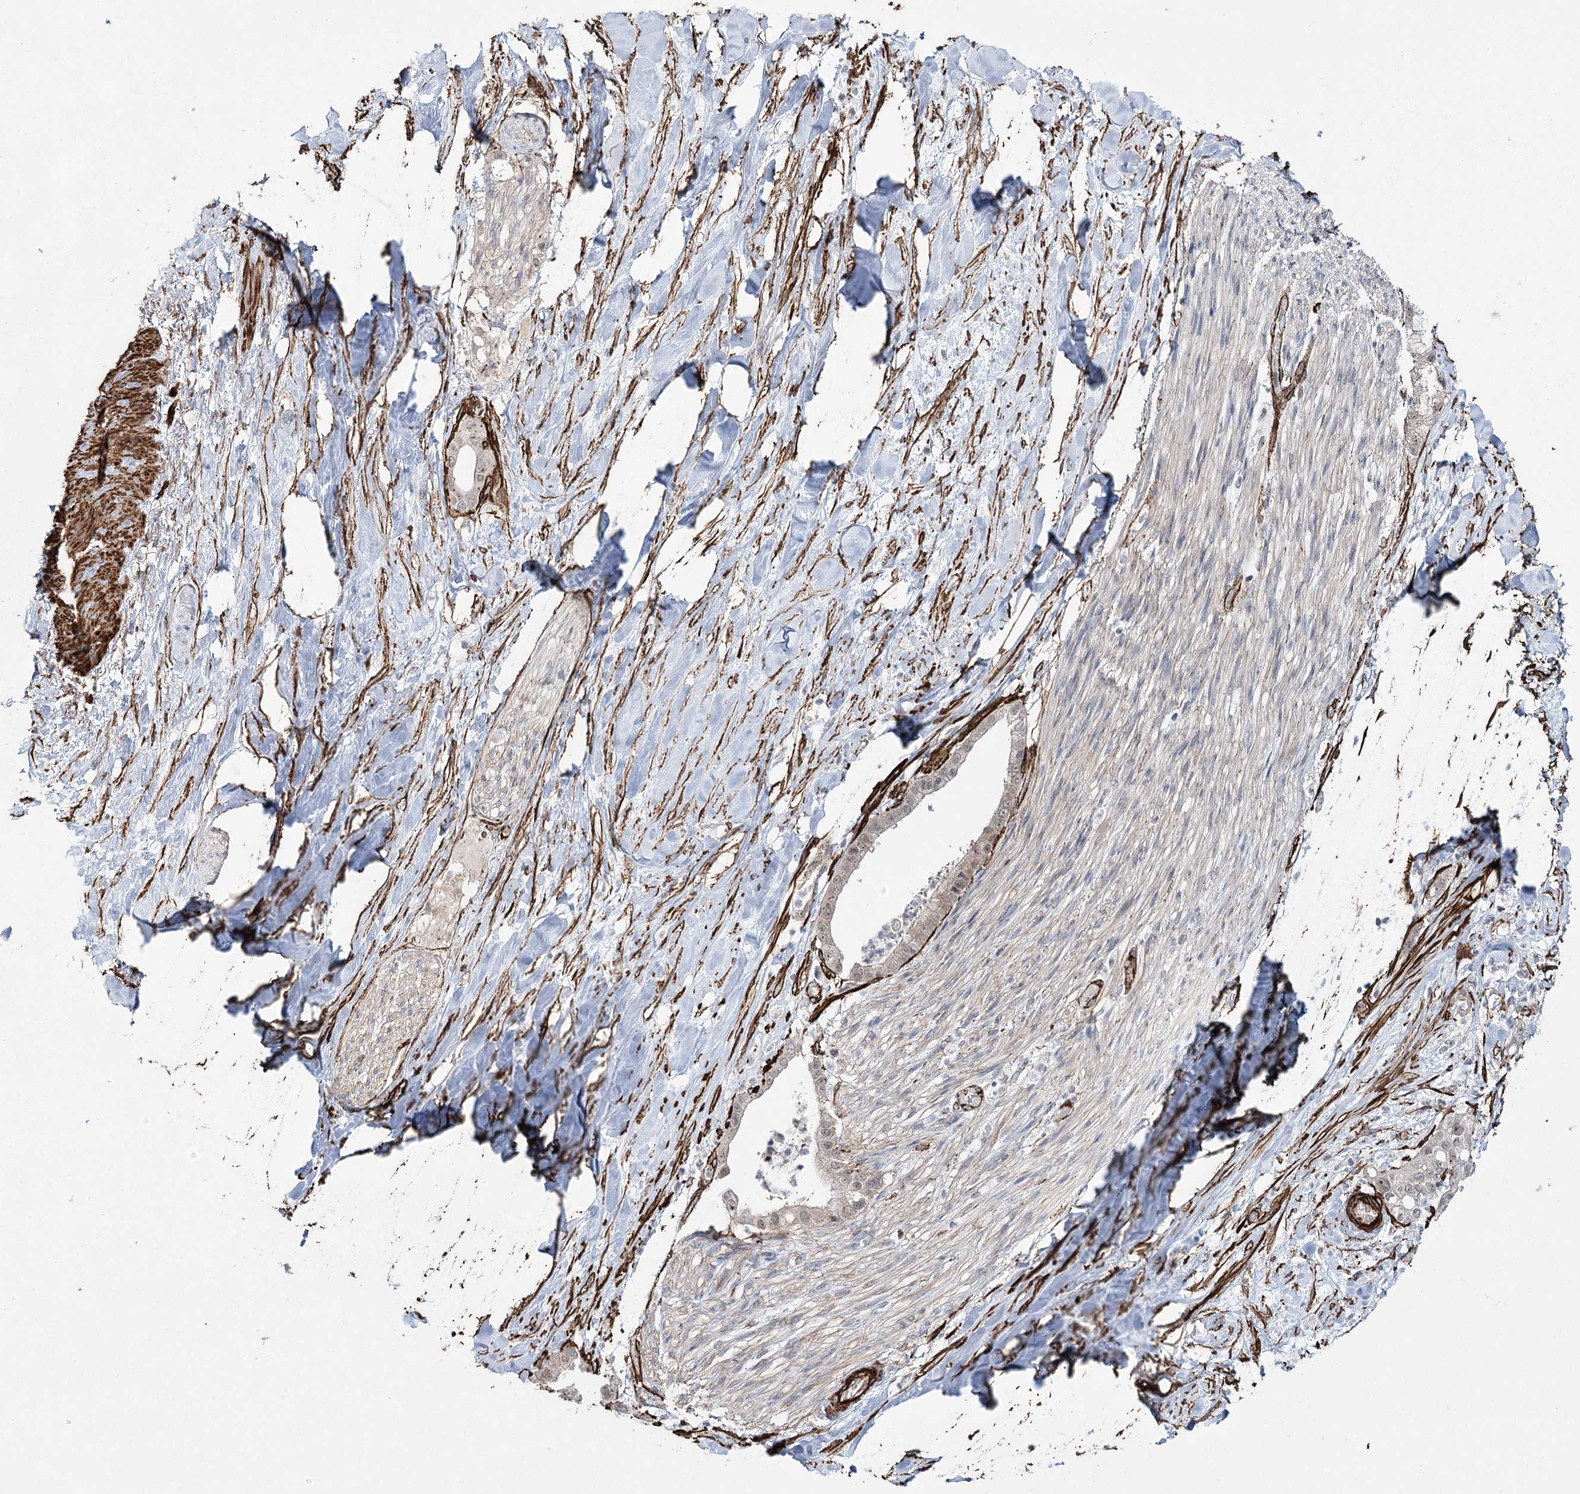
{"staining": {"intensity": "weak", "quantity": "<25%", "location": "nuclear"}, "tissue": "liver cancer", "cell_type": "Tumor cells", "image_type": "cancer", "snomed": [{"axis": "morphology", "description": "Cholangiocarcinoma"}, {"axis": "topography", "description": "Liver"}], "caption": "Cholangiocarcinoma (liver) stained for a protein using immunohistochemistry displays no positivity tumor cells.", "gene": "CWF19L1", "patient": {"sex": "female", "age": 54}}